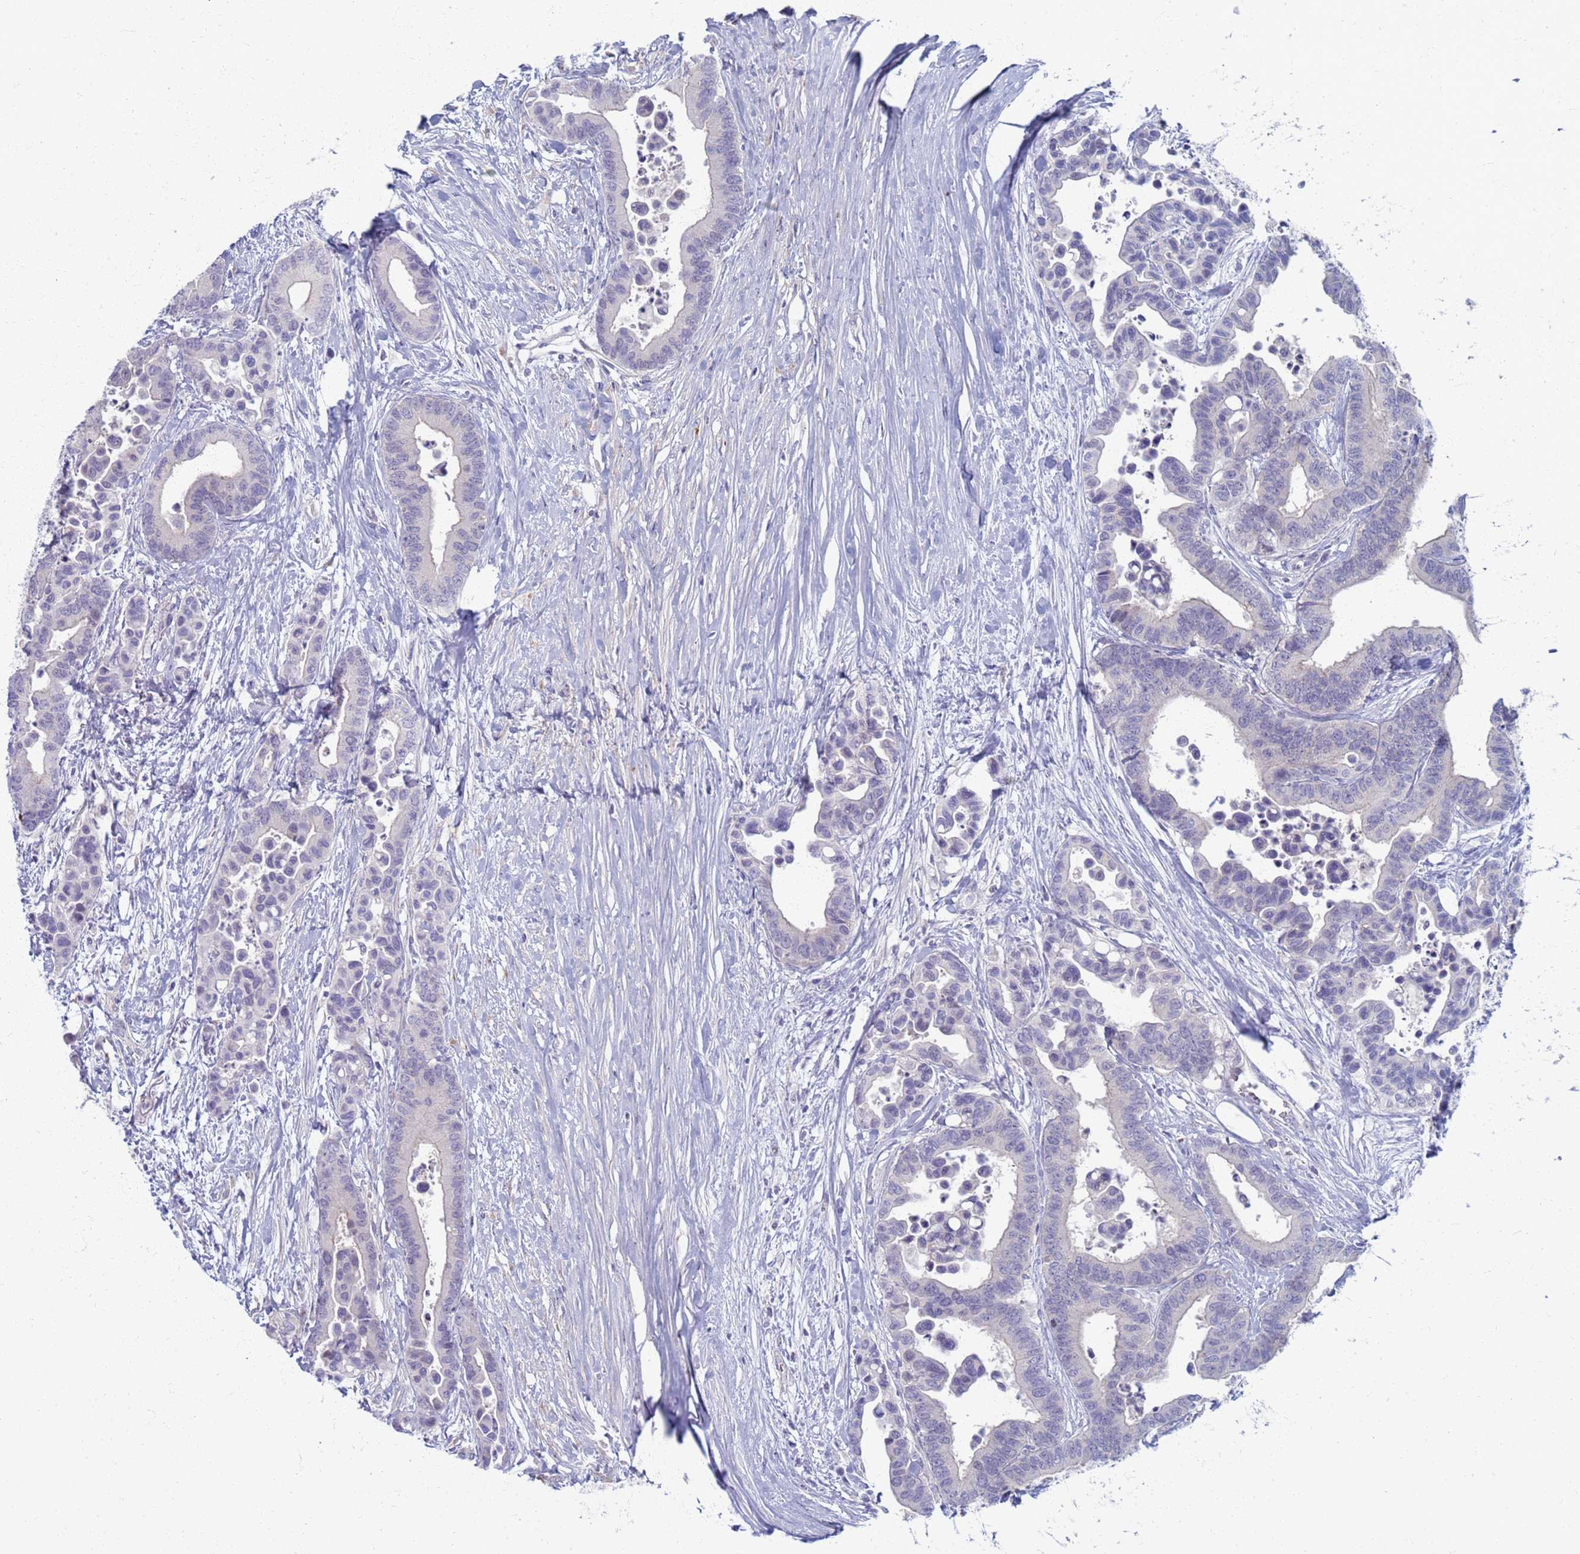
{"staining": {"intensity": "negative", "quantity": "none", "location": "none"}, "tissue": "colorectal cancer", "cell_type": "Tumor cells", "image_type": "cancer", "snomed": [{"axis": "morphology", "description": "Adenocarcinoma, NOS"}, {"axis": "topography", "description": "Colon"}], "caption": "Histopathology image shows no protein staining in tumor cells of colorectal cancer tissue. (Stains: DAB (3,3'-diaminobenzidine) IHC with hematoxylin counter stain, Microscopy: brightfield microscopy at high magnification).", "gene": "CLCA2", "patient": {"sex": "male", "age": 82}}